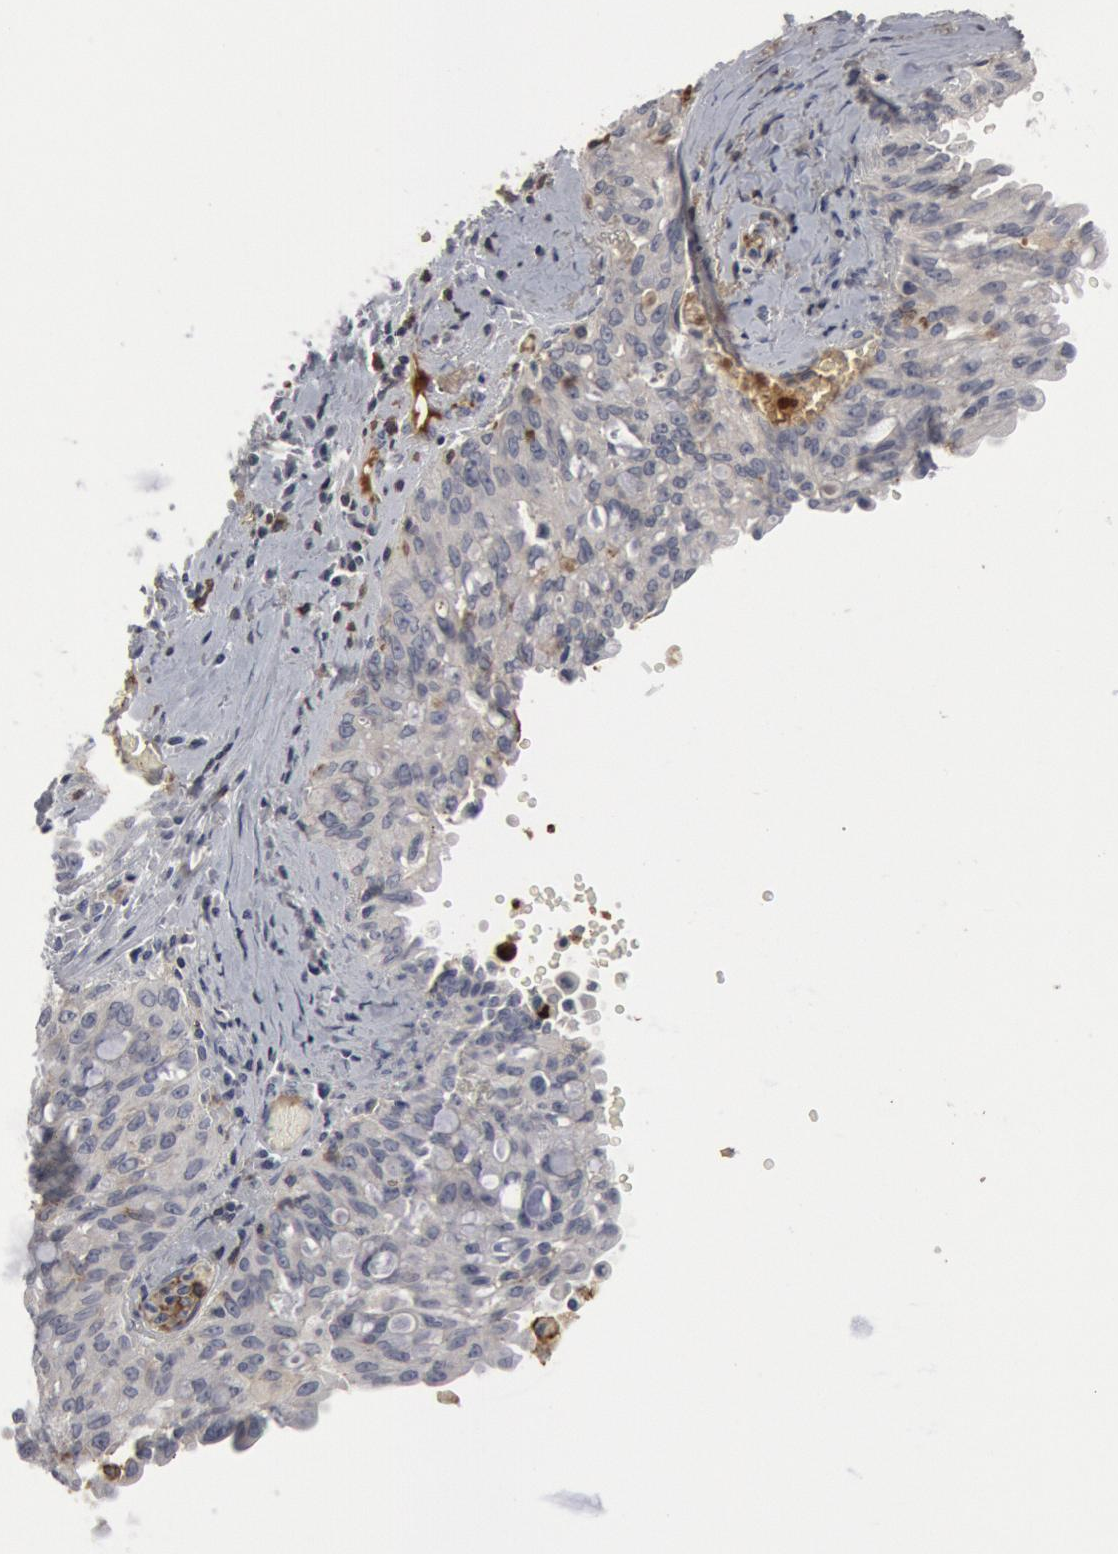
{"staining": {"intensity": "negative", "quantity": "none", "location": "none"}, "tissue": "lung cancer", "cell_type": "Tumor cells", "image_type": "cancer", "snomed": [{"axis": "morphology", "description": "Adenocarcinoma, NOS"}, {"axis": "topography", "description": "Lung"}], "caption": "Tumor cells are negative for brown protein staining in lung cancer.", "gene": "C1QC", "patient": {"sex": "female", "age": 44}}